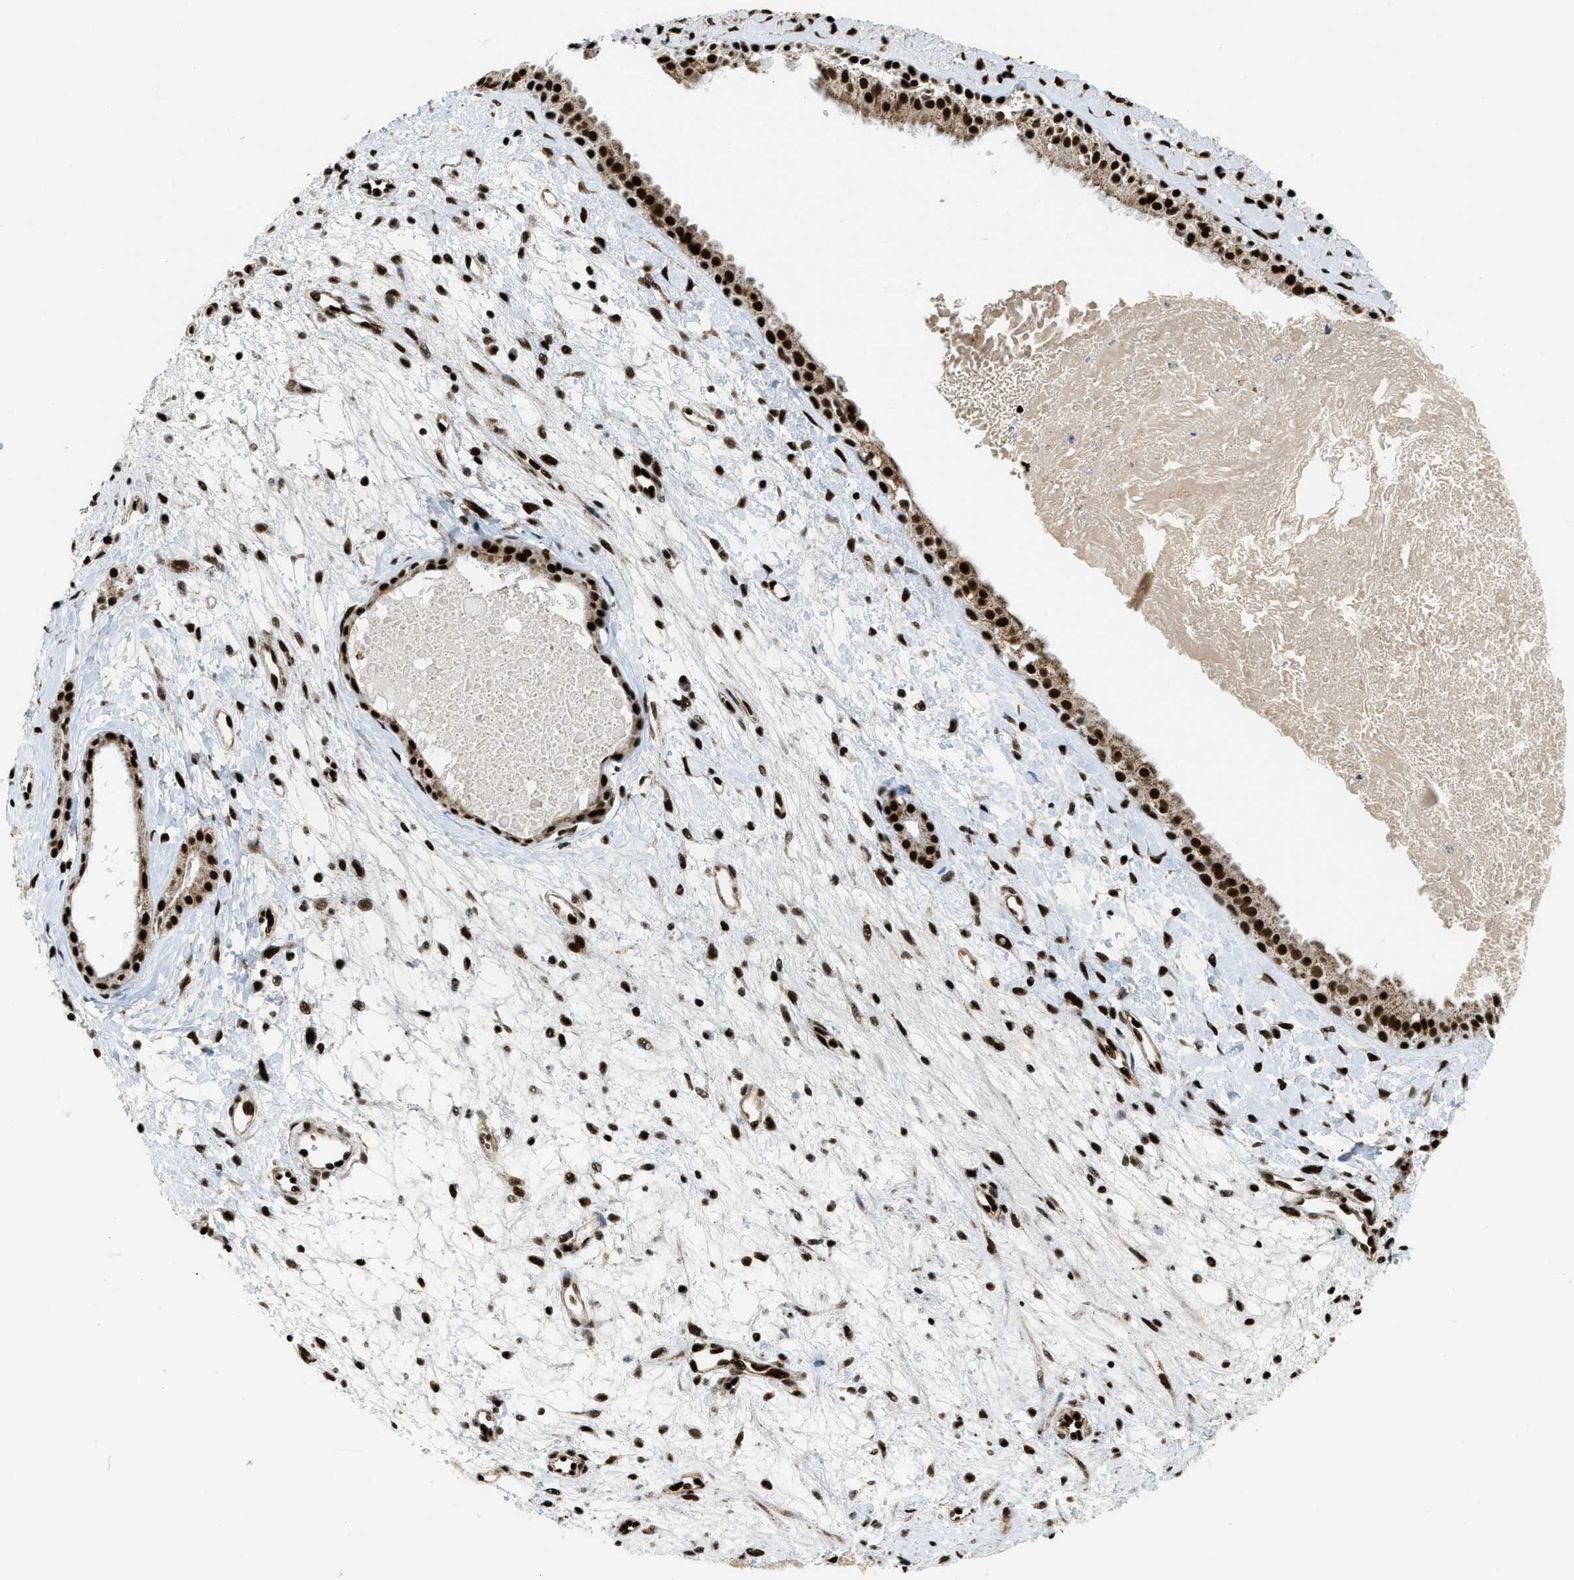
{"staining": {"intensity": "strong", "quantity": ">75%", "location": "cytoplasmic/membranous,nuclear"}, "tissue": "nasopharynx", "cell_type": "Respiratory epithelial cells", "image_type": "normal", "snomed": [{"axis": "morphology", "description": "Normal tissue, NOS"}, {"axis": "topography", "description": "Nasopharynx"}], "caption": "Nasopharynx stained for a protein (brown) reveals strong cytoplasmic/membranous,nuclear positive positivity in approximately >75% of respiratory epithelial cells.", "gene": "GABPB1", "patient": {"sex": "male", "age": 22}}